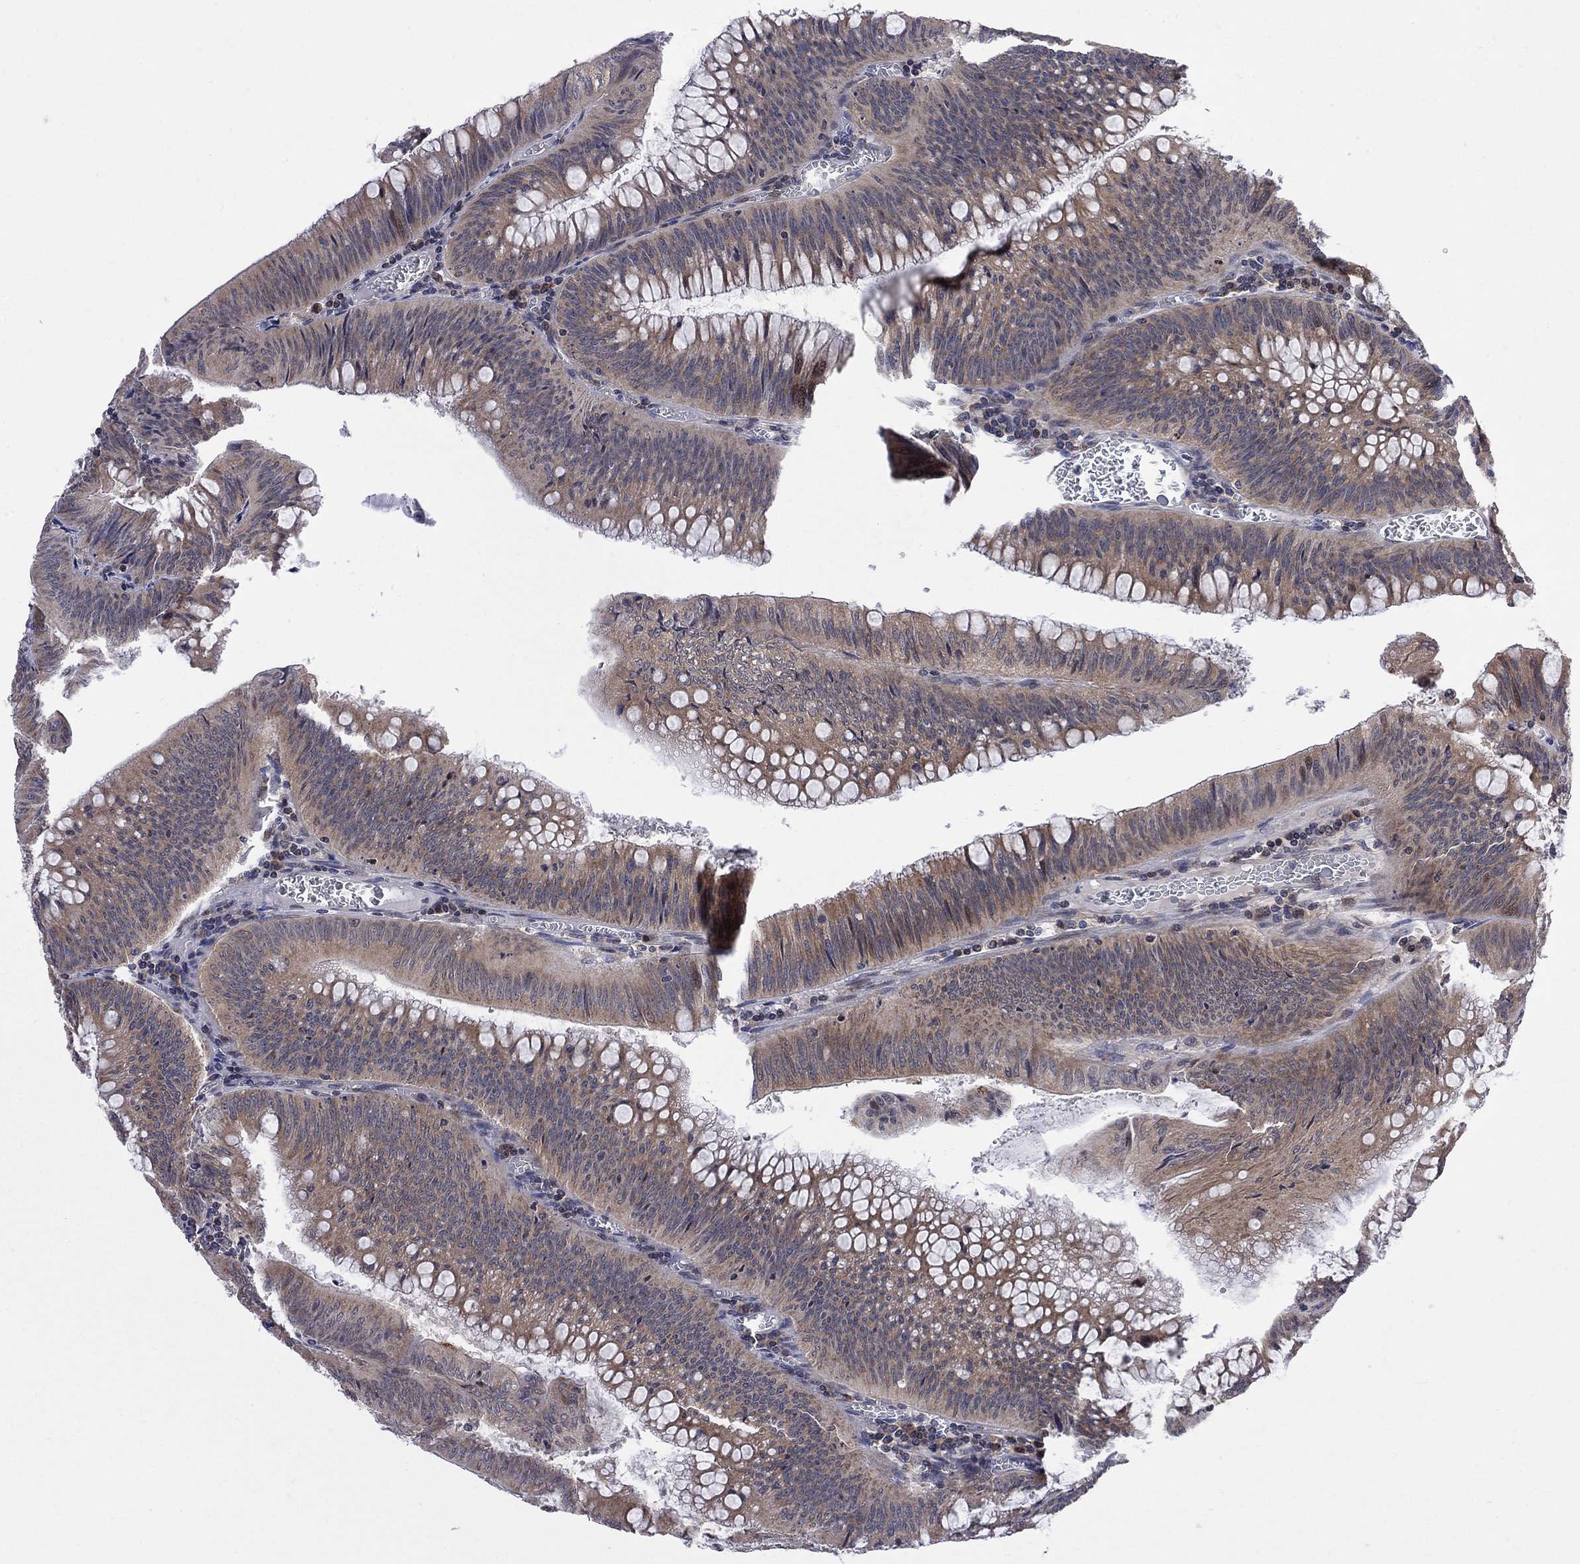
{"staining": {"intensity": "weak", "quantity": "25%-75%", "location": "cytoplasmic/membranous"}, "tissue": "colorectal cancer", "cell_type": "Tumor cells", "image_type": "cancer", "snomed": [{"axis": "morphology", "description": "Adenocarcinoma, NOS"}, {"axis": "topography", "description": "Rectum"}], "caption": "Brown immunohistochemical staining in adenocarcinoma (colorectal) demonstrates weak cytoplasmic/membranous positivity in approximately 25%-75% of tumor cells. The protein of interest is shown in brown color, while the nuclei are stained blue.", "gene": "CNOT11", "patient": {"sex": "female", "age": 72}}